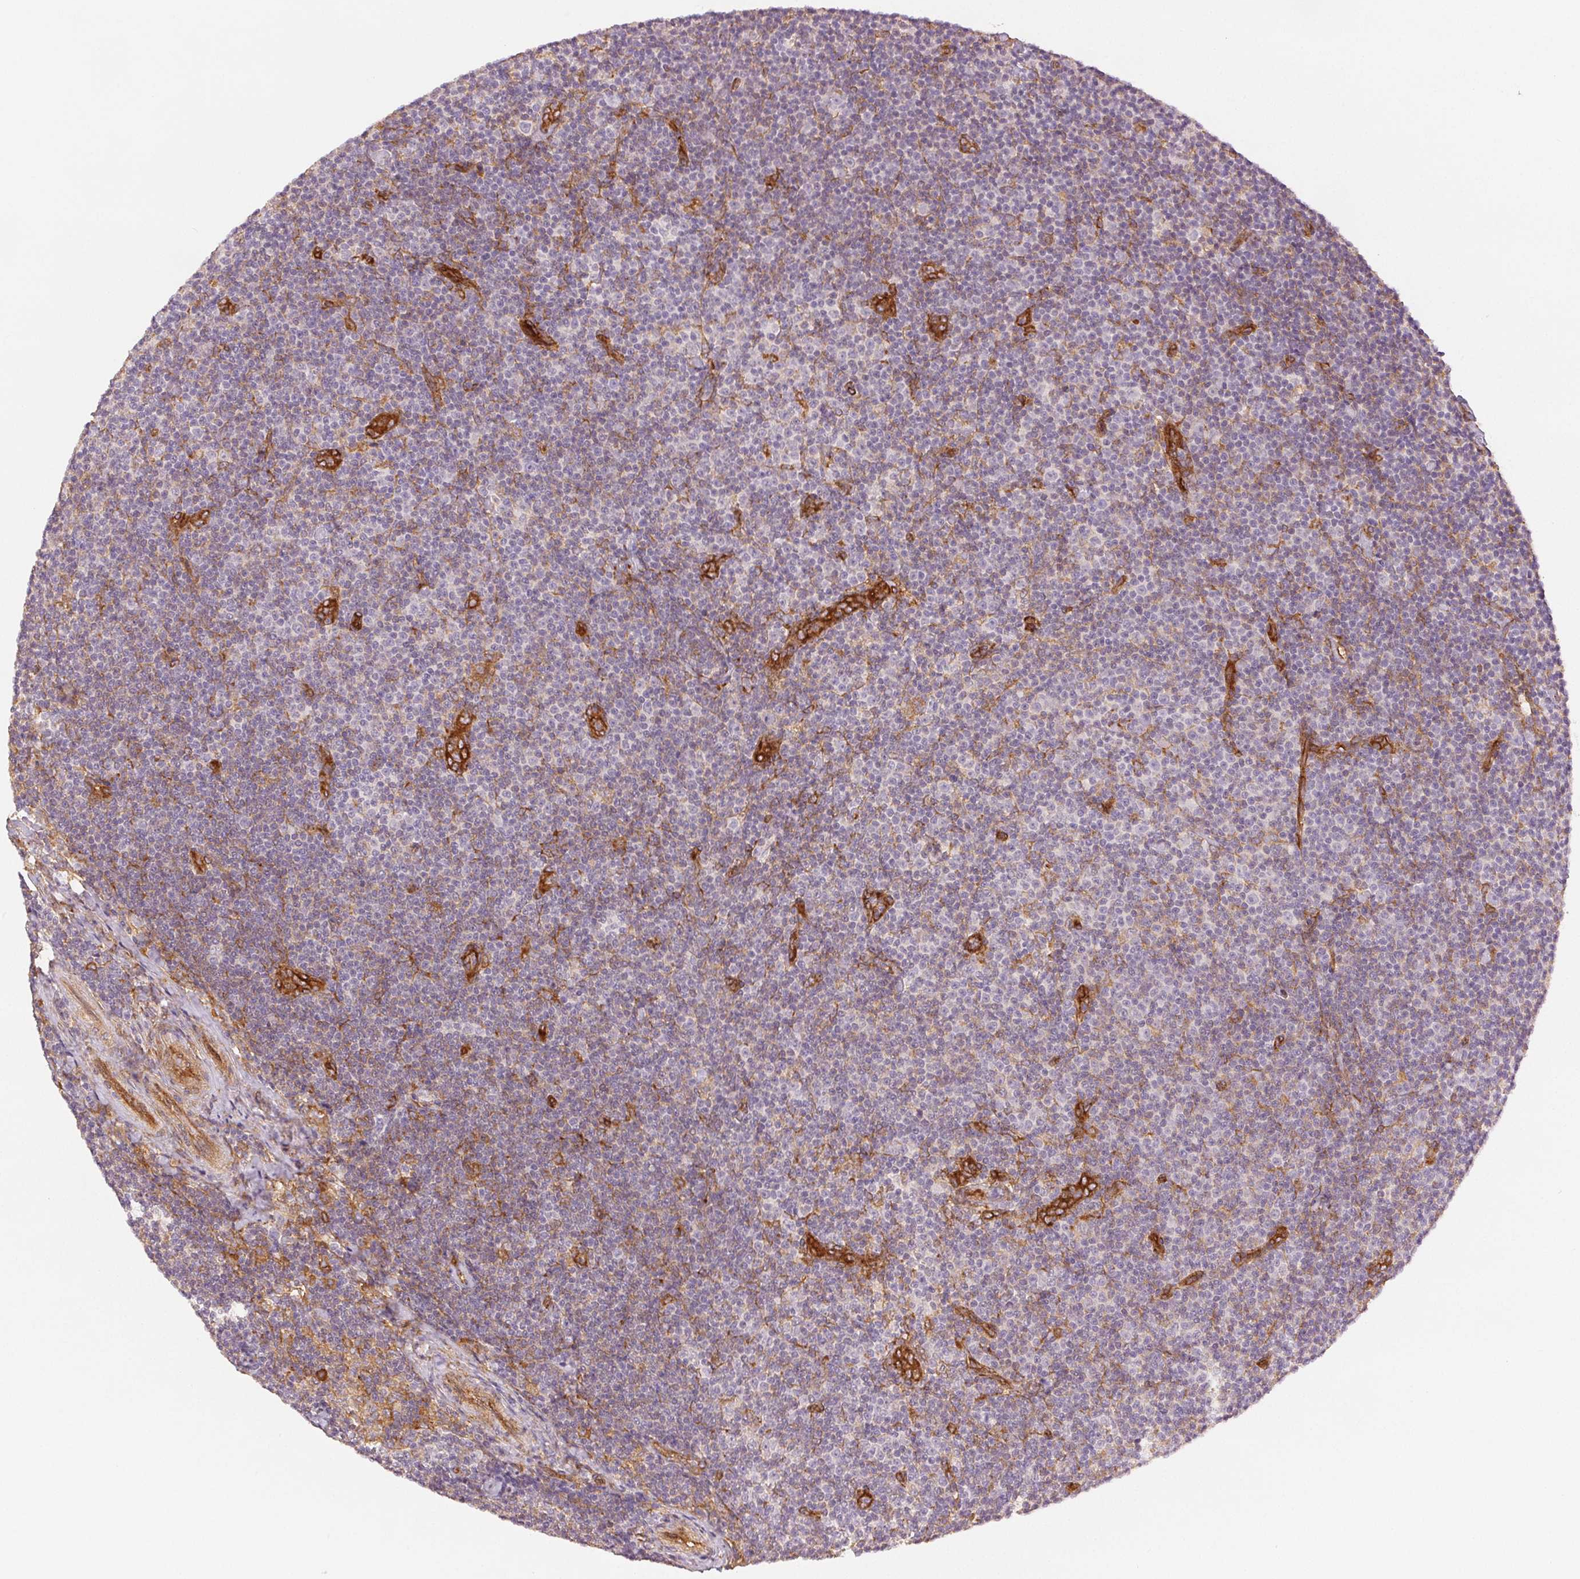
{"staining": {"intensity": "negative", "quantity": "none", "location": "none"}, "tissue": "lymphoma", "cell_type": "Tumor cells", "image_type": "cancer", "snomed": [{"axis": "morphology", "description": "Malignant lymphoma, non-Hodgkin's type, Low grade"}, {"axis": "topography", "description": "Lymph node"}], "caption": "This is a histopathology image of immunohistochemistry (IHC) staining of lymphoma, which shows no expression in tumor cells.", "gene": "DIAPH2", "patient": {"sex": "male", "age": 81}}